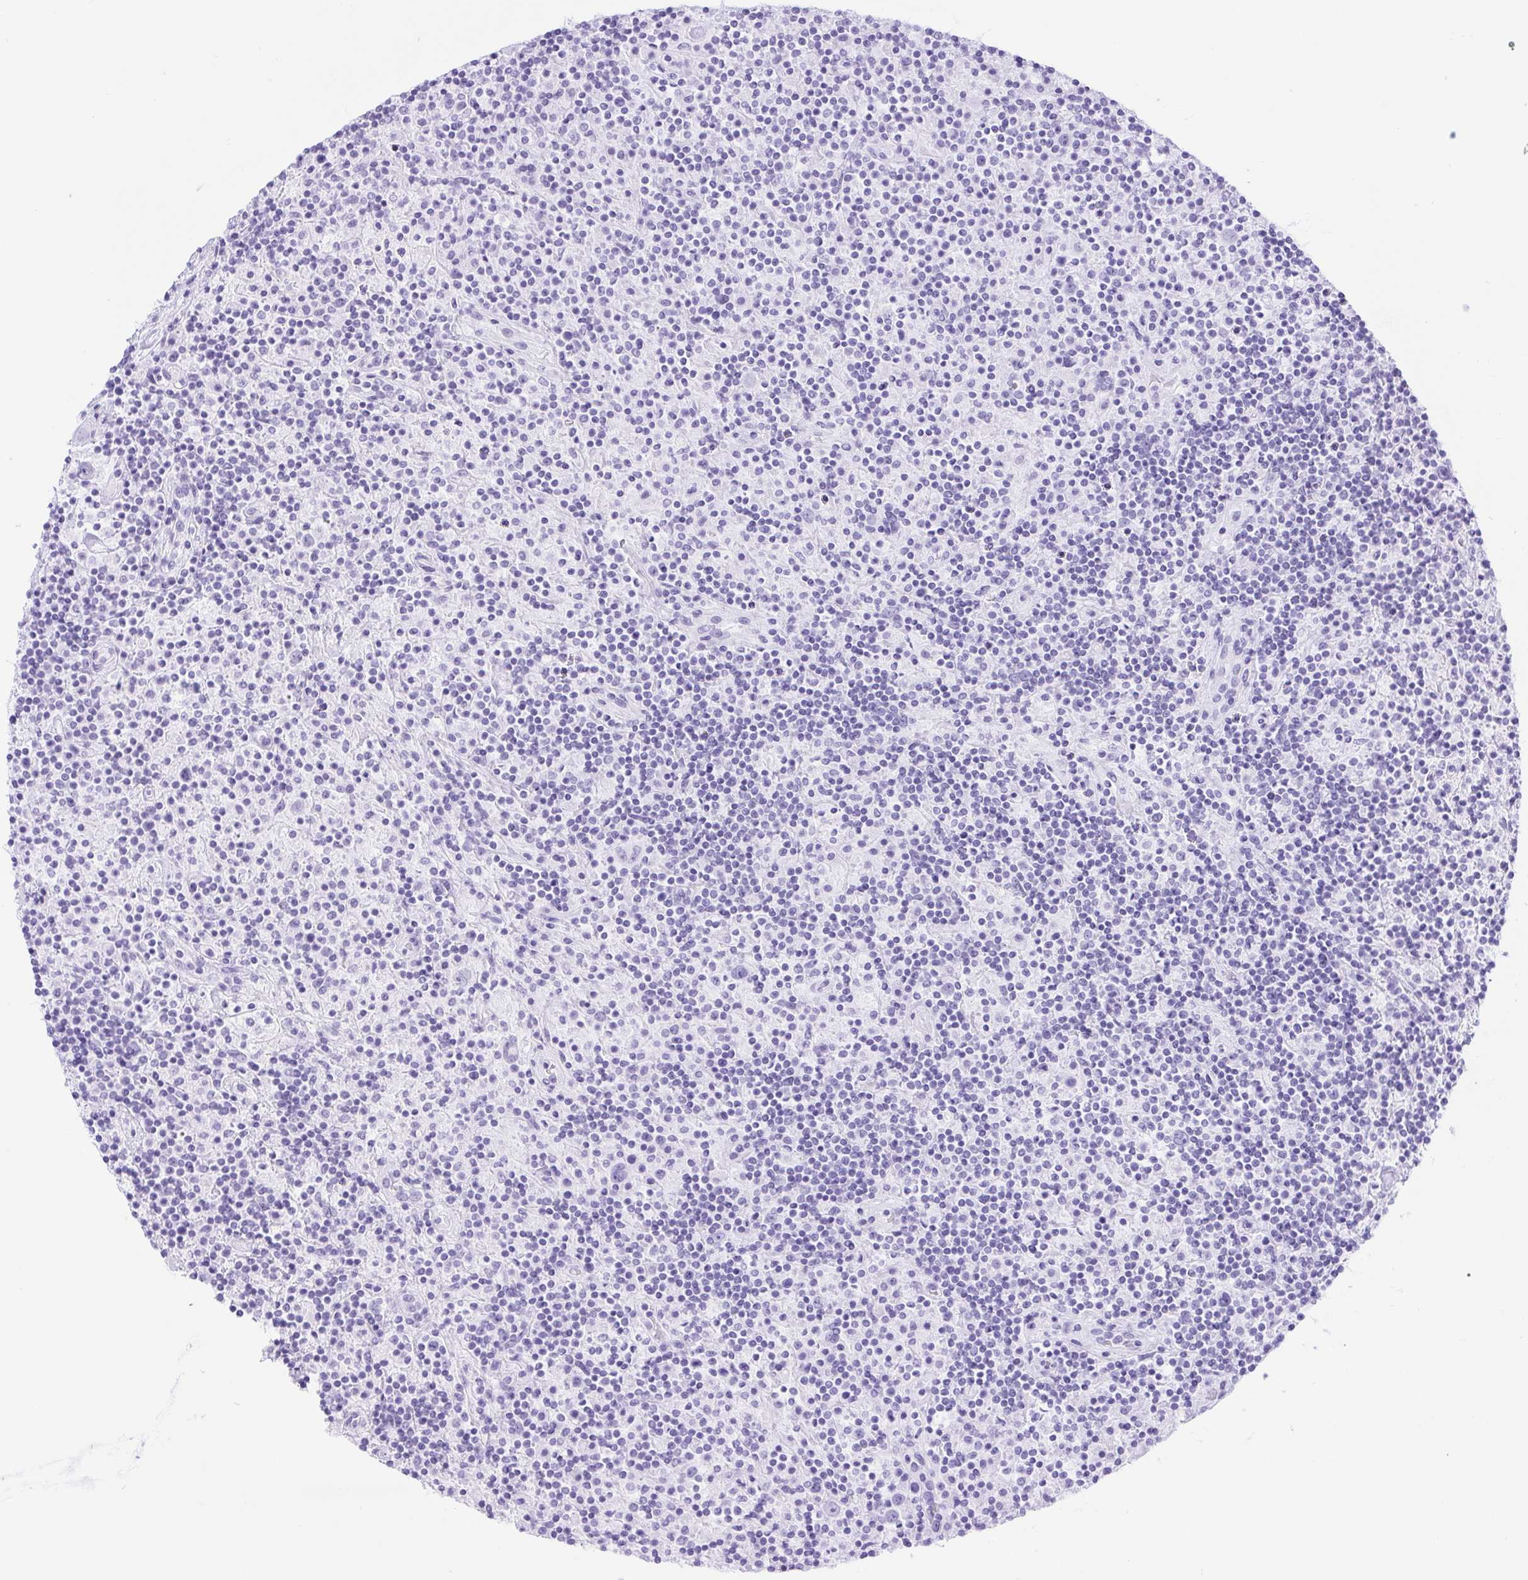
{"staining": {"intensity": "negative", "quantity": "none", "location": "none"}, "tissue": "lymphoma", "cell_type": "Tumor cells", "image_type": "cancer", "snomed": [{"axis": "morphology", "description": "Hodgkin's disease, NOS"}, {"axis": "topography", "description": "Lymph node"}], "caption": "The histopathology image exhibits no staining of tumor cells in Hodgkin's disease.", "gene": "DDX17", "patient": {"sex": "male", "age": 70}}